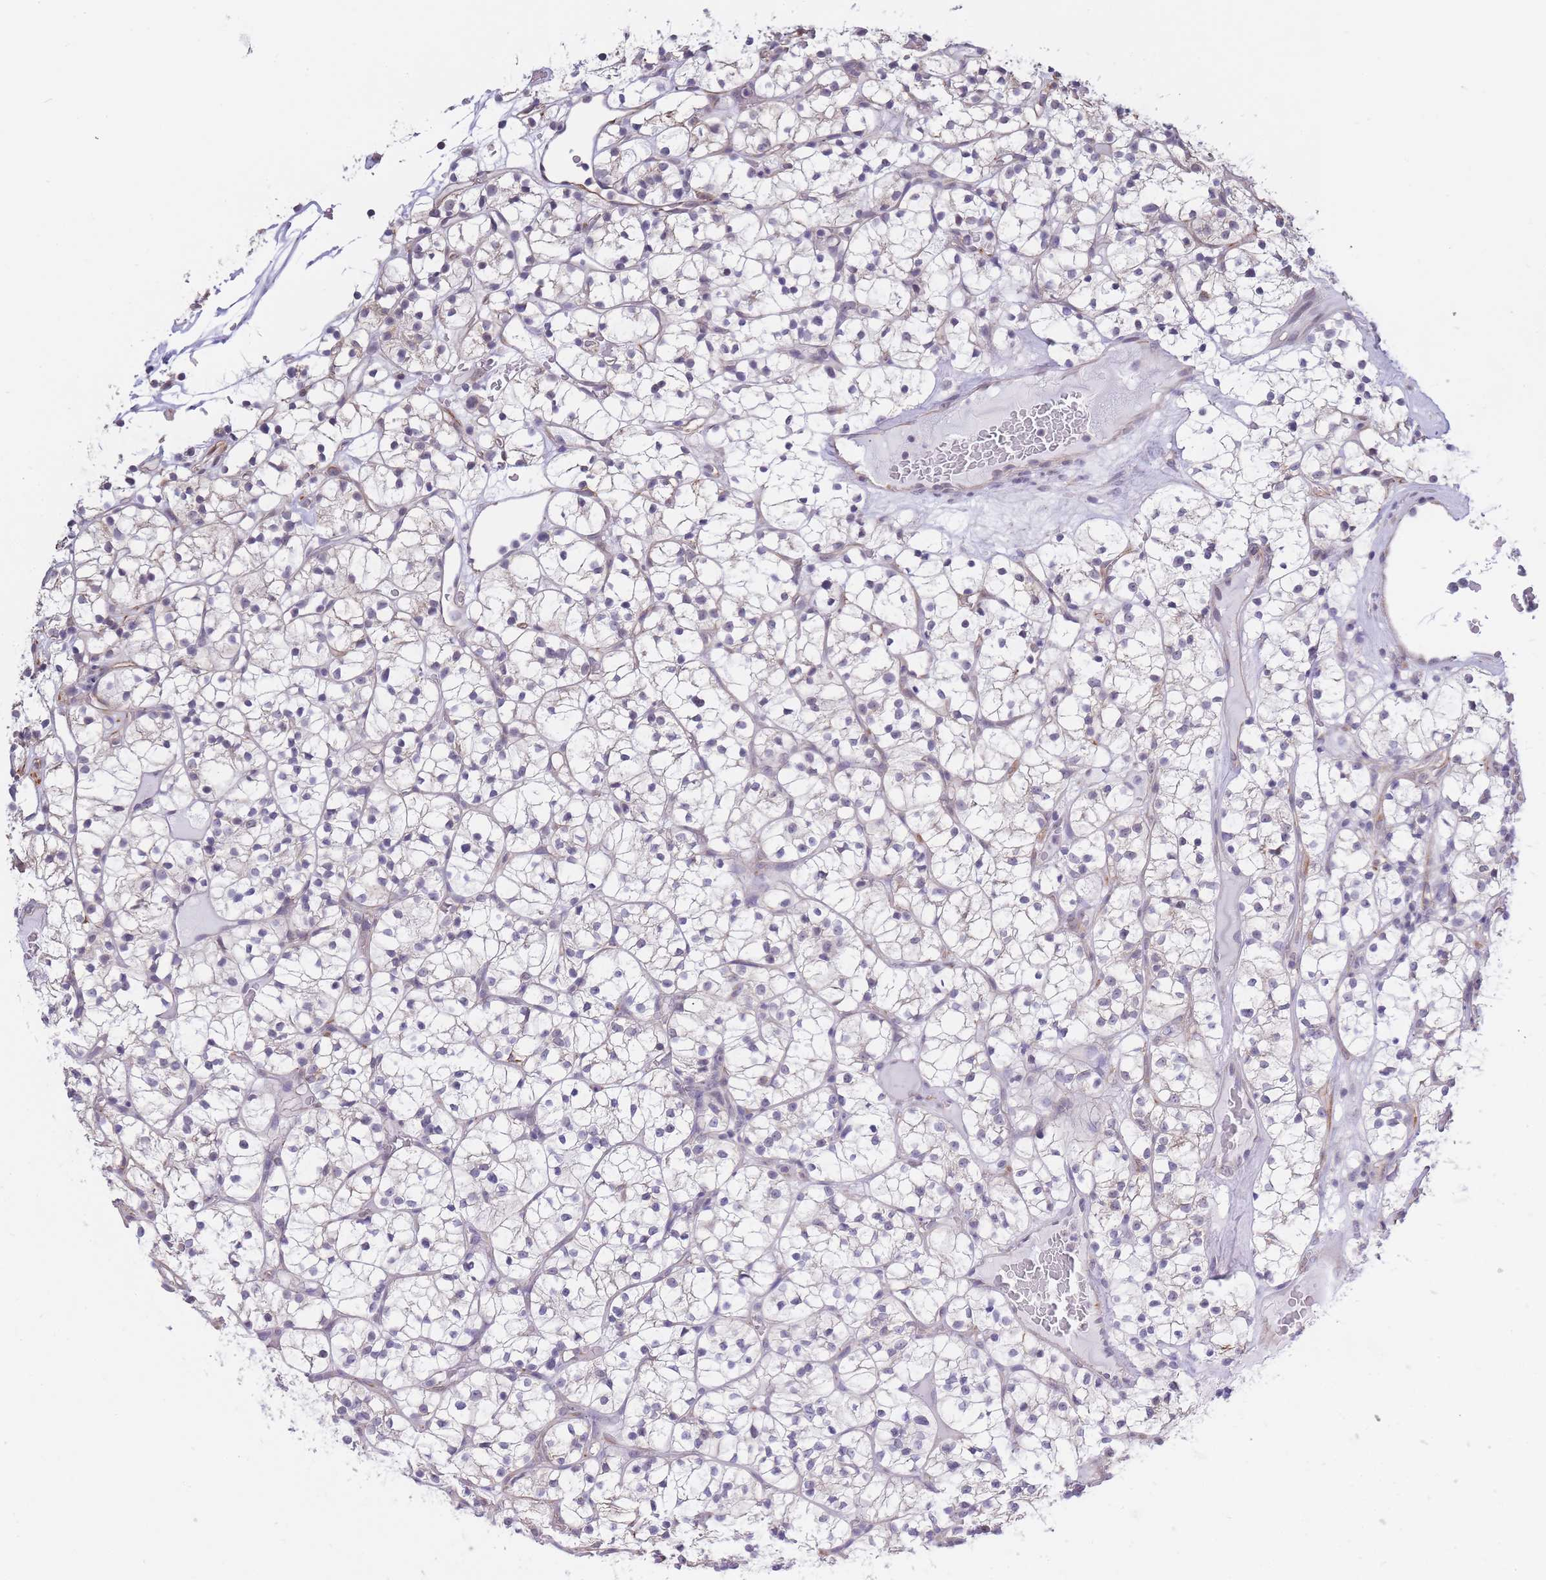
{"staining": {"intensity": "negative", "quantity": "none", "location": "none"}, "tissue": "renal cancer", "cell_type": "Tumor cells", "image_type": "cancer", "snomed": [{"axis": "morphology", "description": "Adenocarcinoma, NOS"}, {"axis": "topography", "description": "Kidney"}], "caption": "IHC micrograph of renal cancer (adenocarcinoma) stained for a protein (brown), which exhibits no staining in tumor cells.", "gene": "C19orf25", "patient": {"sex": "female", "age": 64}}